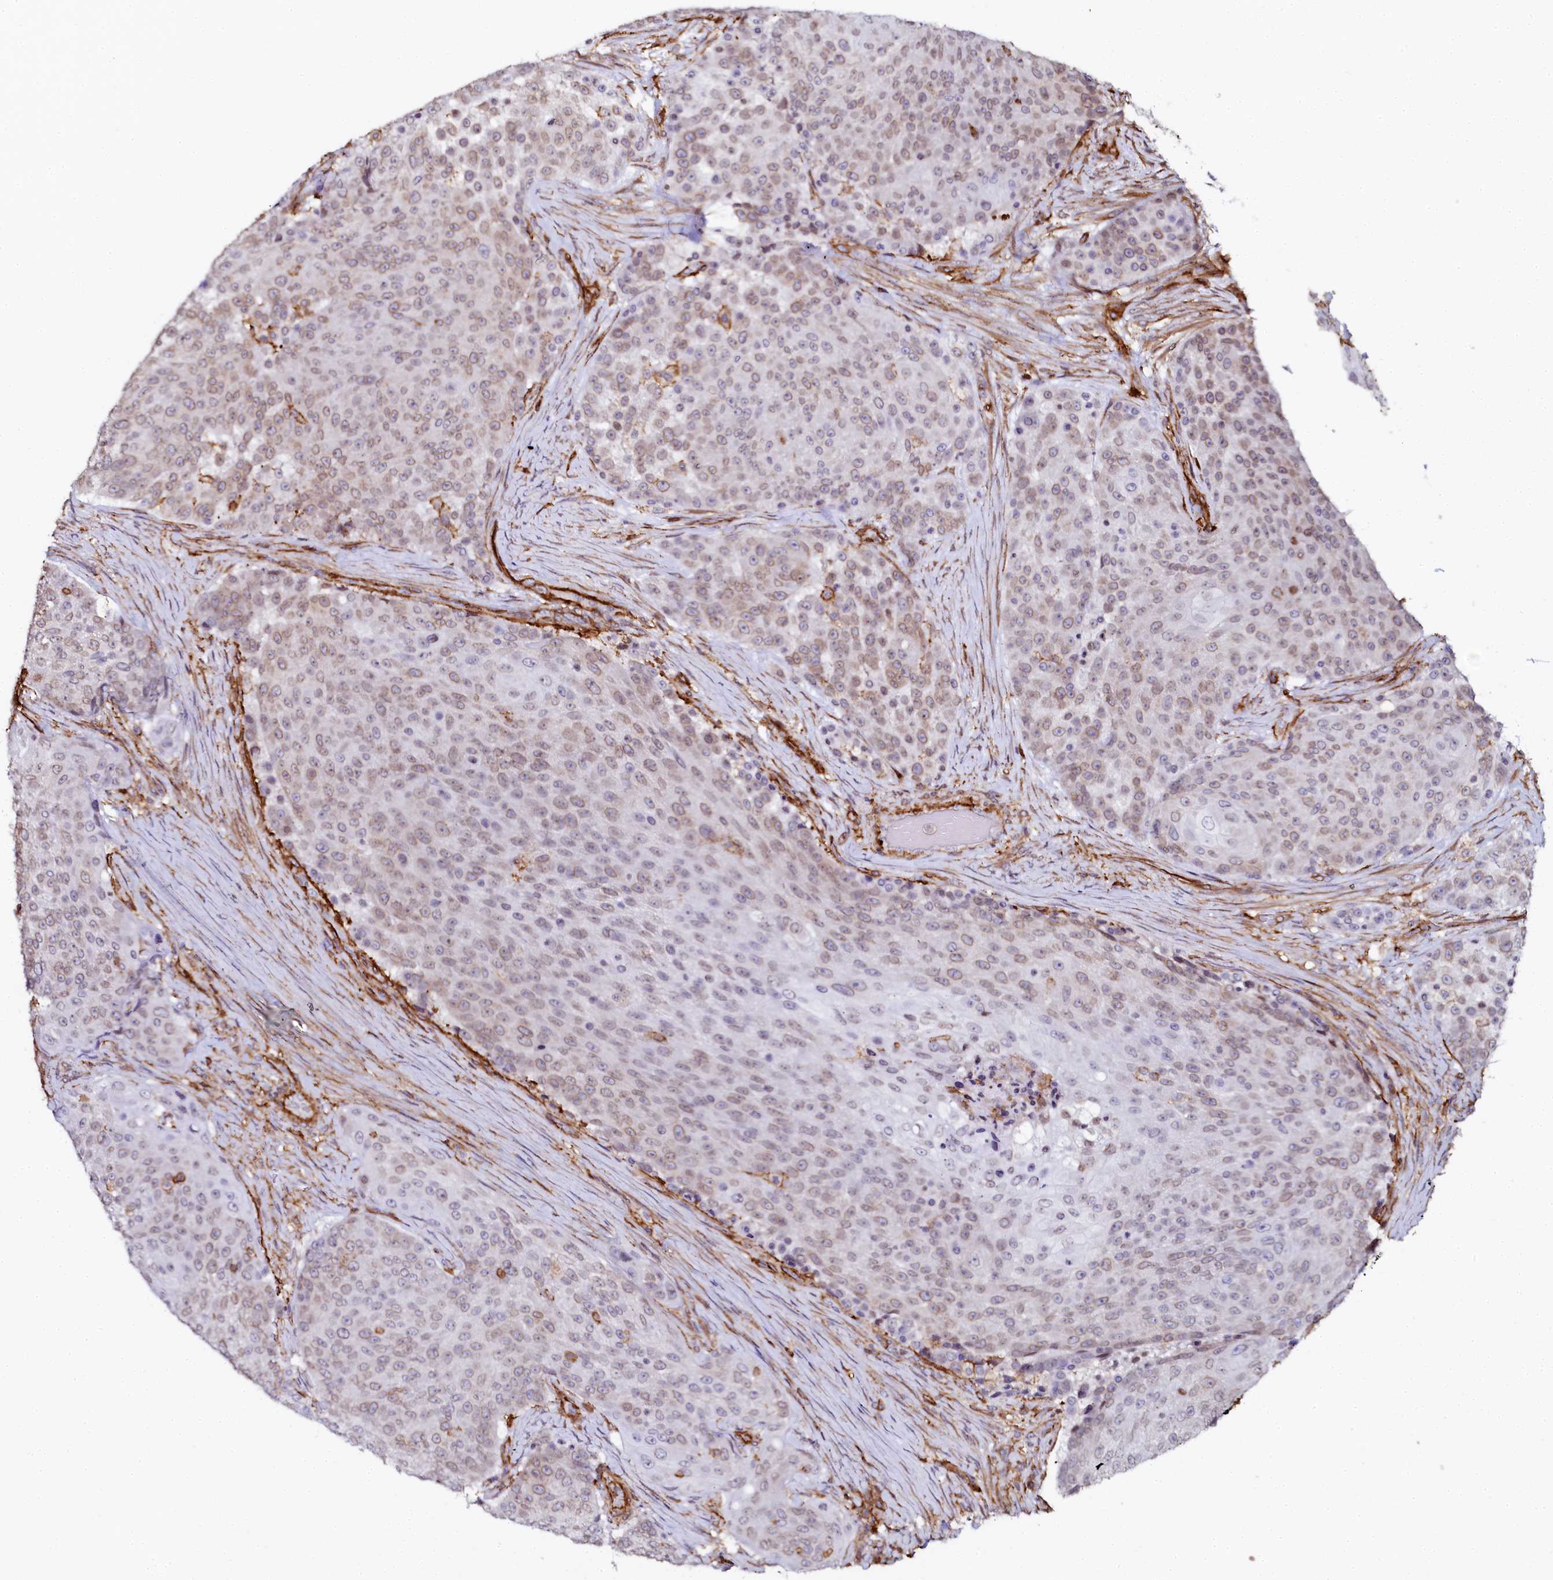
{"staining": {"intensity": "weak", "quantity": "25%-75%", "location": "cytoplasmic/membranous,nuclear"}, "tissue": "urothelial cancer", "cell_type": "Tumor cells", "image_type": "cancer", "snomed": [{"axis": "morphology", "description": "Urothelial carcinoma, High grade"}, {"axis": "topography", "description": "Urinary bladder"}], "caption": "Immunohistochemistry micrograph of neoplastic tissue: high-grade urothelial carcinoma stained using IHC reveals low levels of weak protein expression localized specifically in the cytoplasmic/membranous and nuclear of tumor cells, appearing as a cytoplasmic/membranous and nuclear brown color.", "gene": "AAAS", "patient": {"sex": "female", "age": 63}}